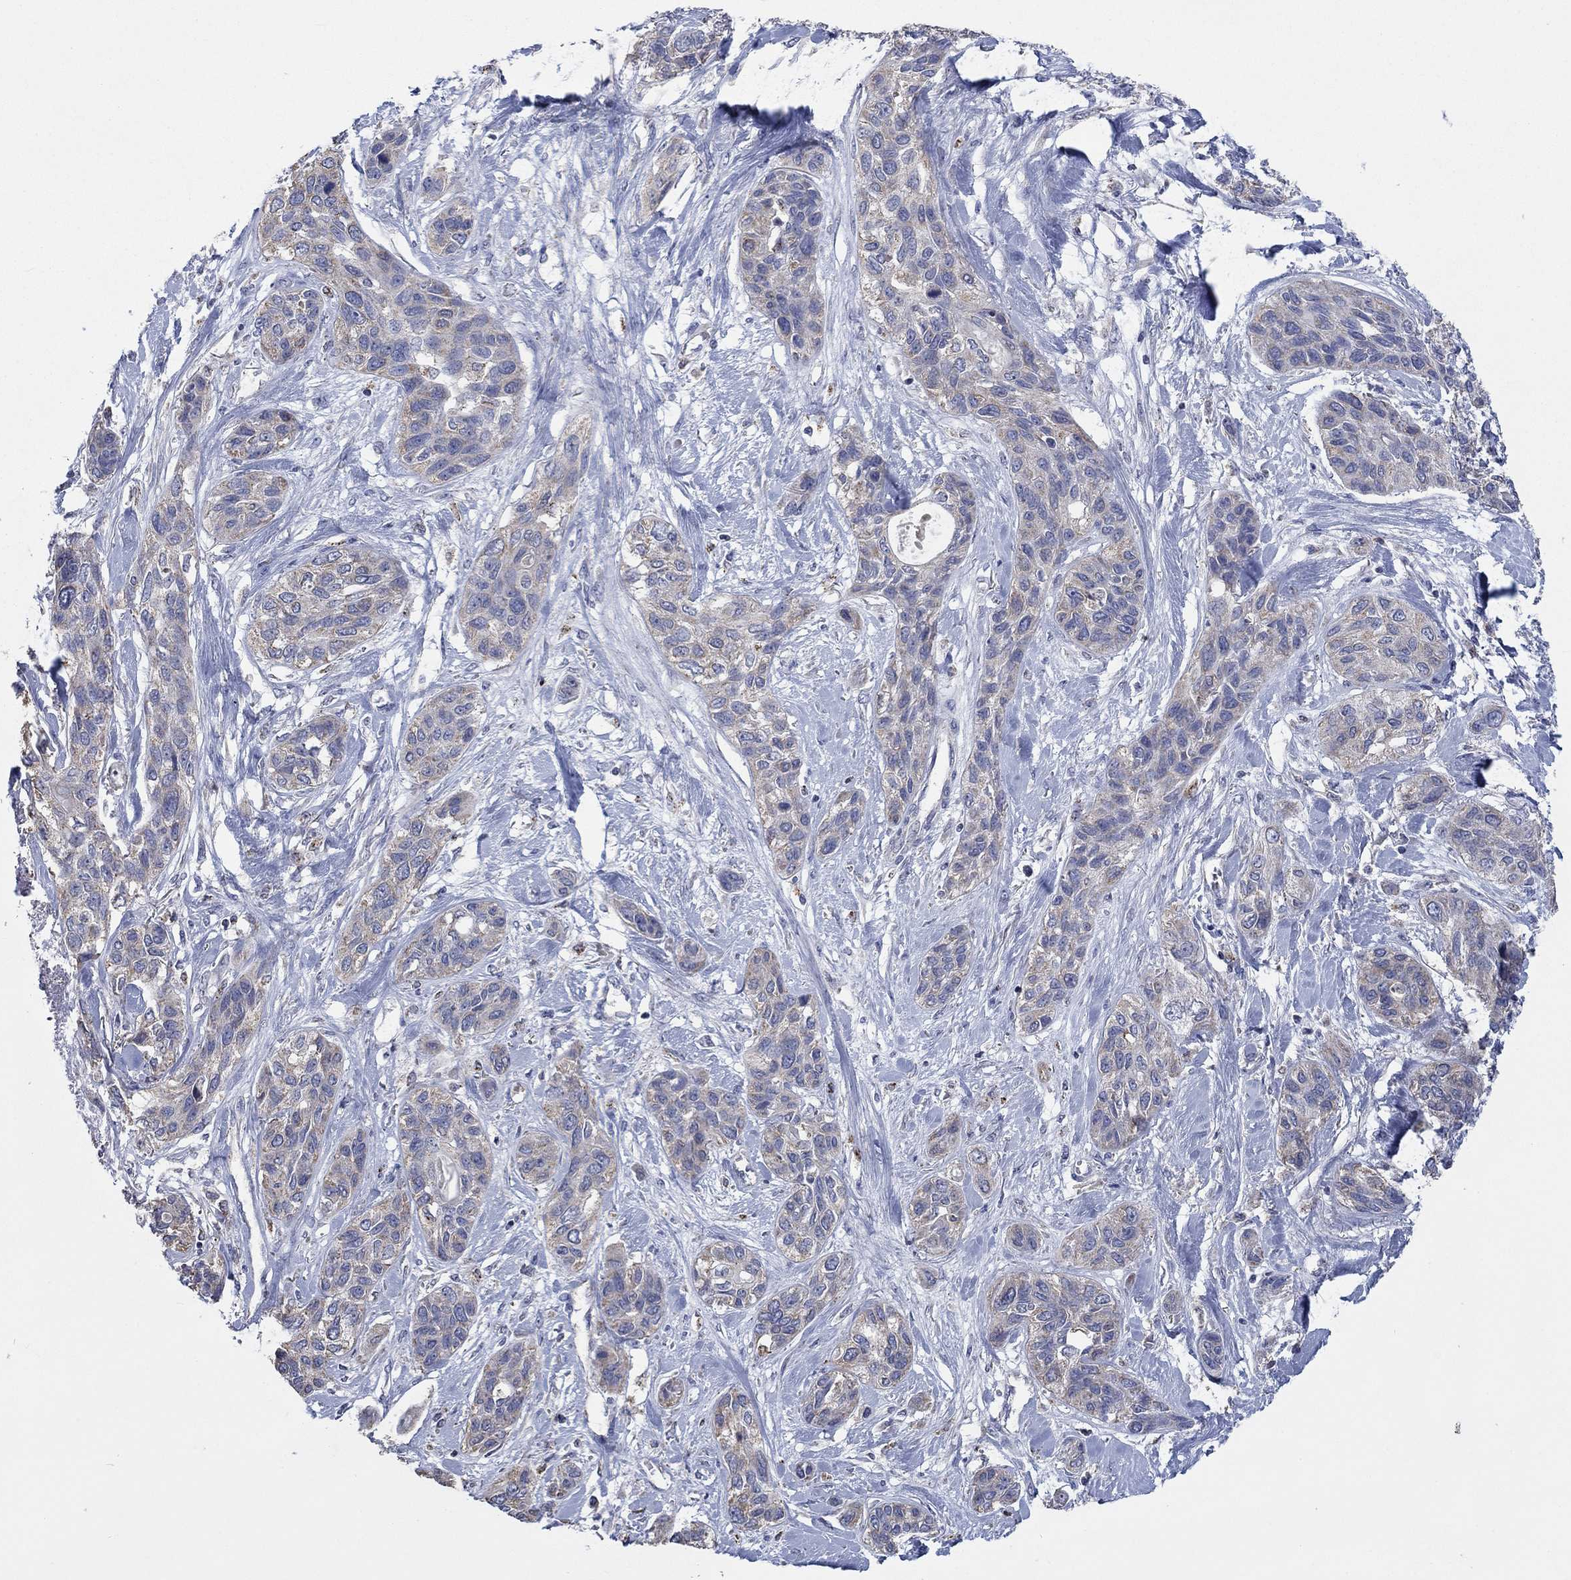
{"staining": {"intensity": "weak", "quantity": "<25%", "location": "cytoplasmic/membranous"}, "tissue": "lung cancer", "cell_type": "Tumor cells", "image_type": "cancer", "snomed": [{"axis": "morphology", "description": "Squamous cell carcinoma, NOS"}, {"axis": "topography", "description": "Lung"}], "caption": "There is no significant positivity in tumor cells of lung cancer. (DAB immunohistochemistry (IHC), high magnification).", "gene": "UGT8", "patient": {"sex": "female", "age": 70}}